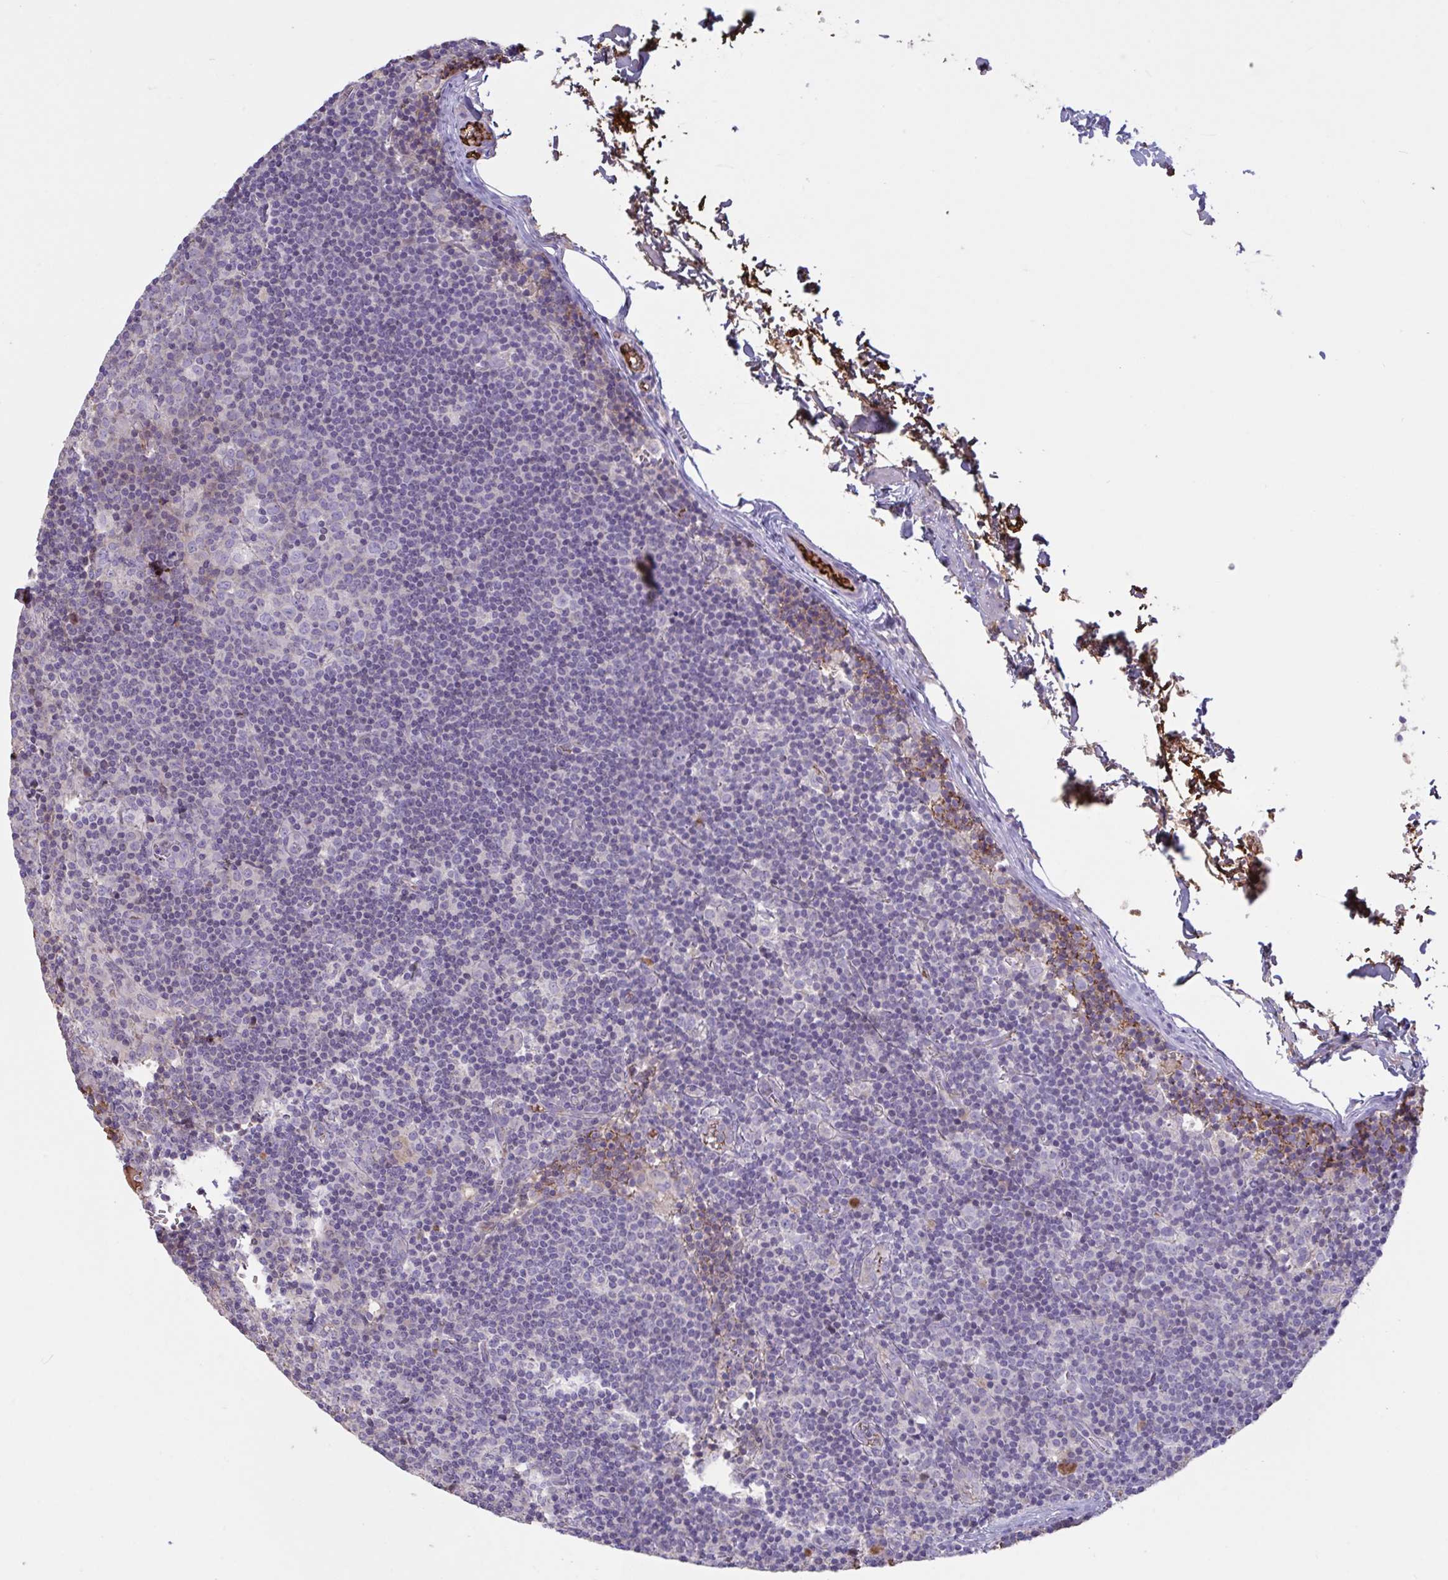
{"staining": {"intensity": "negative", "quantity": "none", "location": "none"}, "tissue": "lymph node", "cell_type": "Germinal center cells", "image_type": "normal", "snomed": [{"axis": "morphology", "description": "Normal tissue, NOS"}, {"axis": "topography", "description": "Lymph node"}], "caption": "The micrograph displays no significant expression in germinal center cells of lymph node.", "gene": "IL1R1", "patient": {"sex": "female", "age": 45}}